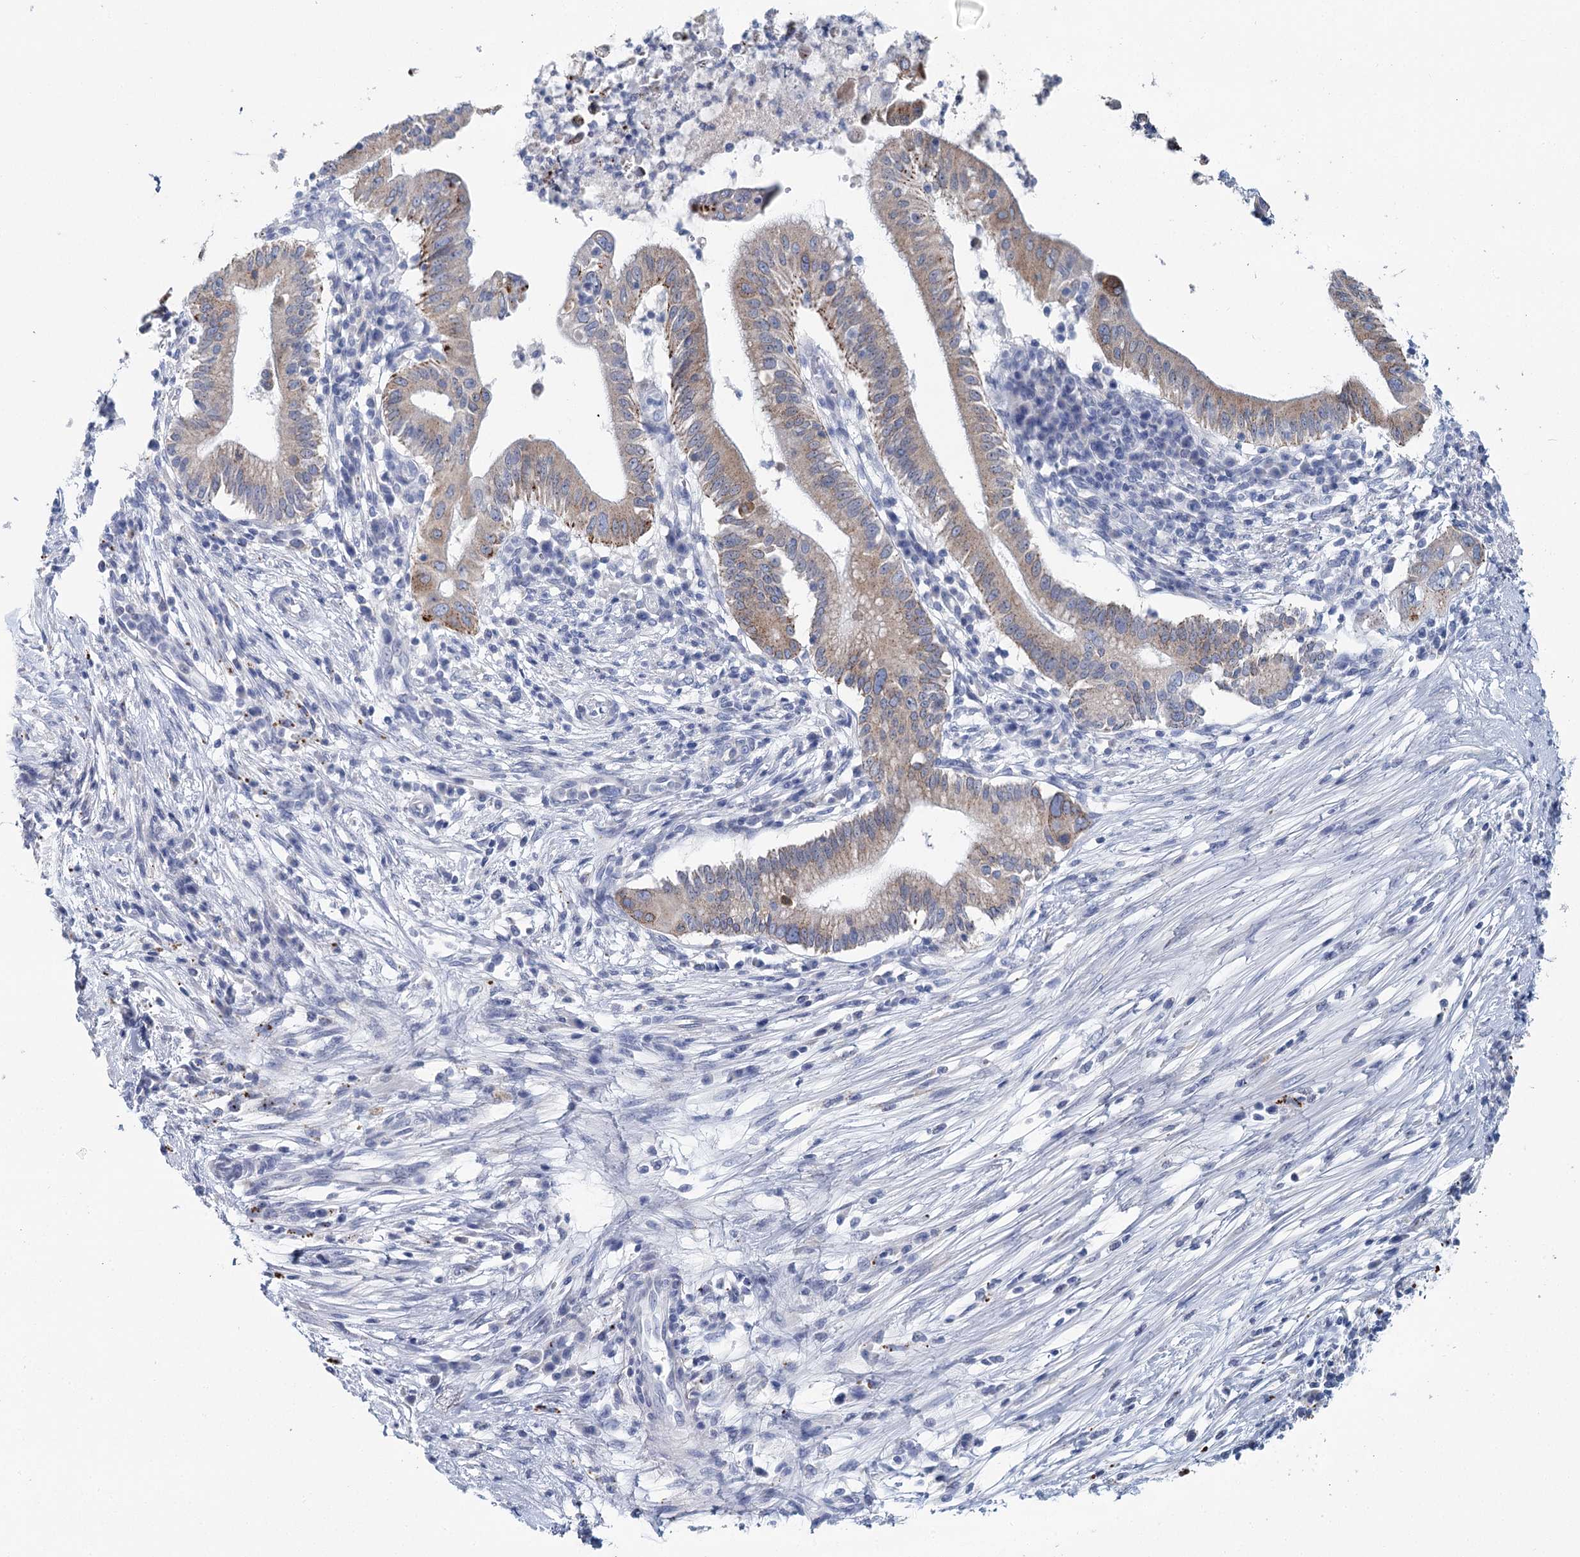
{"staining": {"intensity": "moderate", "quantity": "25%-75%", "location": "cytoplasmic/membranous"}, "tissue": "pancreatic cancer", "cell_type": "Tumor cells", "image_type": "cancer", "snomed": [{"axis": "morphology", "description": "Adenocarcinoma, NOS"}, {"axis": "topography", "description": "Pancreas"}], "caption": "Human pancreatic adenocarcinoma stained with a protein marker demonstrates moderate staining in tumor cells.", "gene": "METTL7B", "patient": {"sex": "male", "age": 68}}